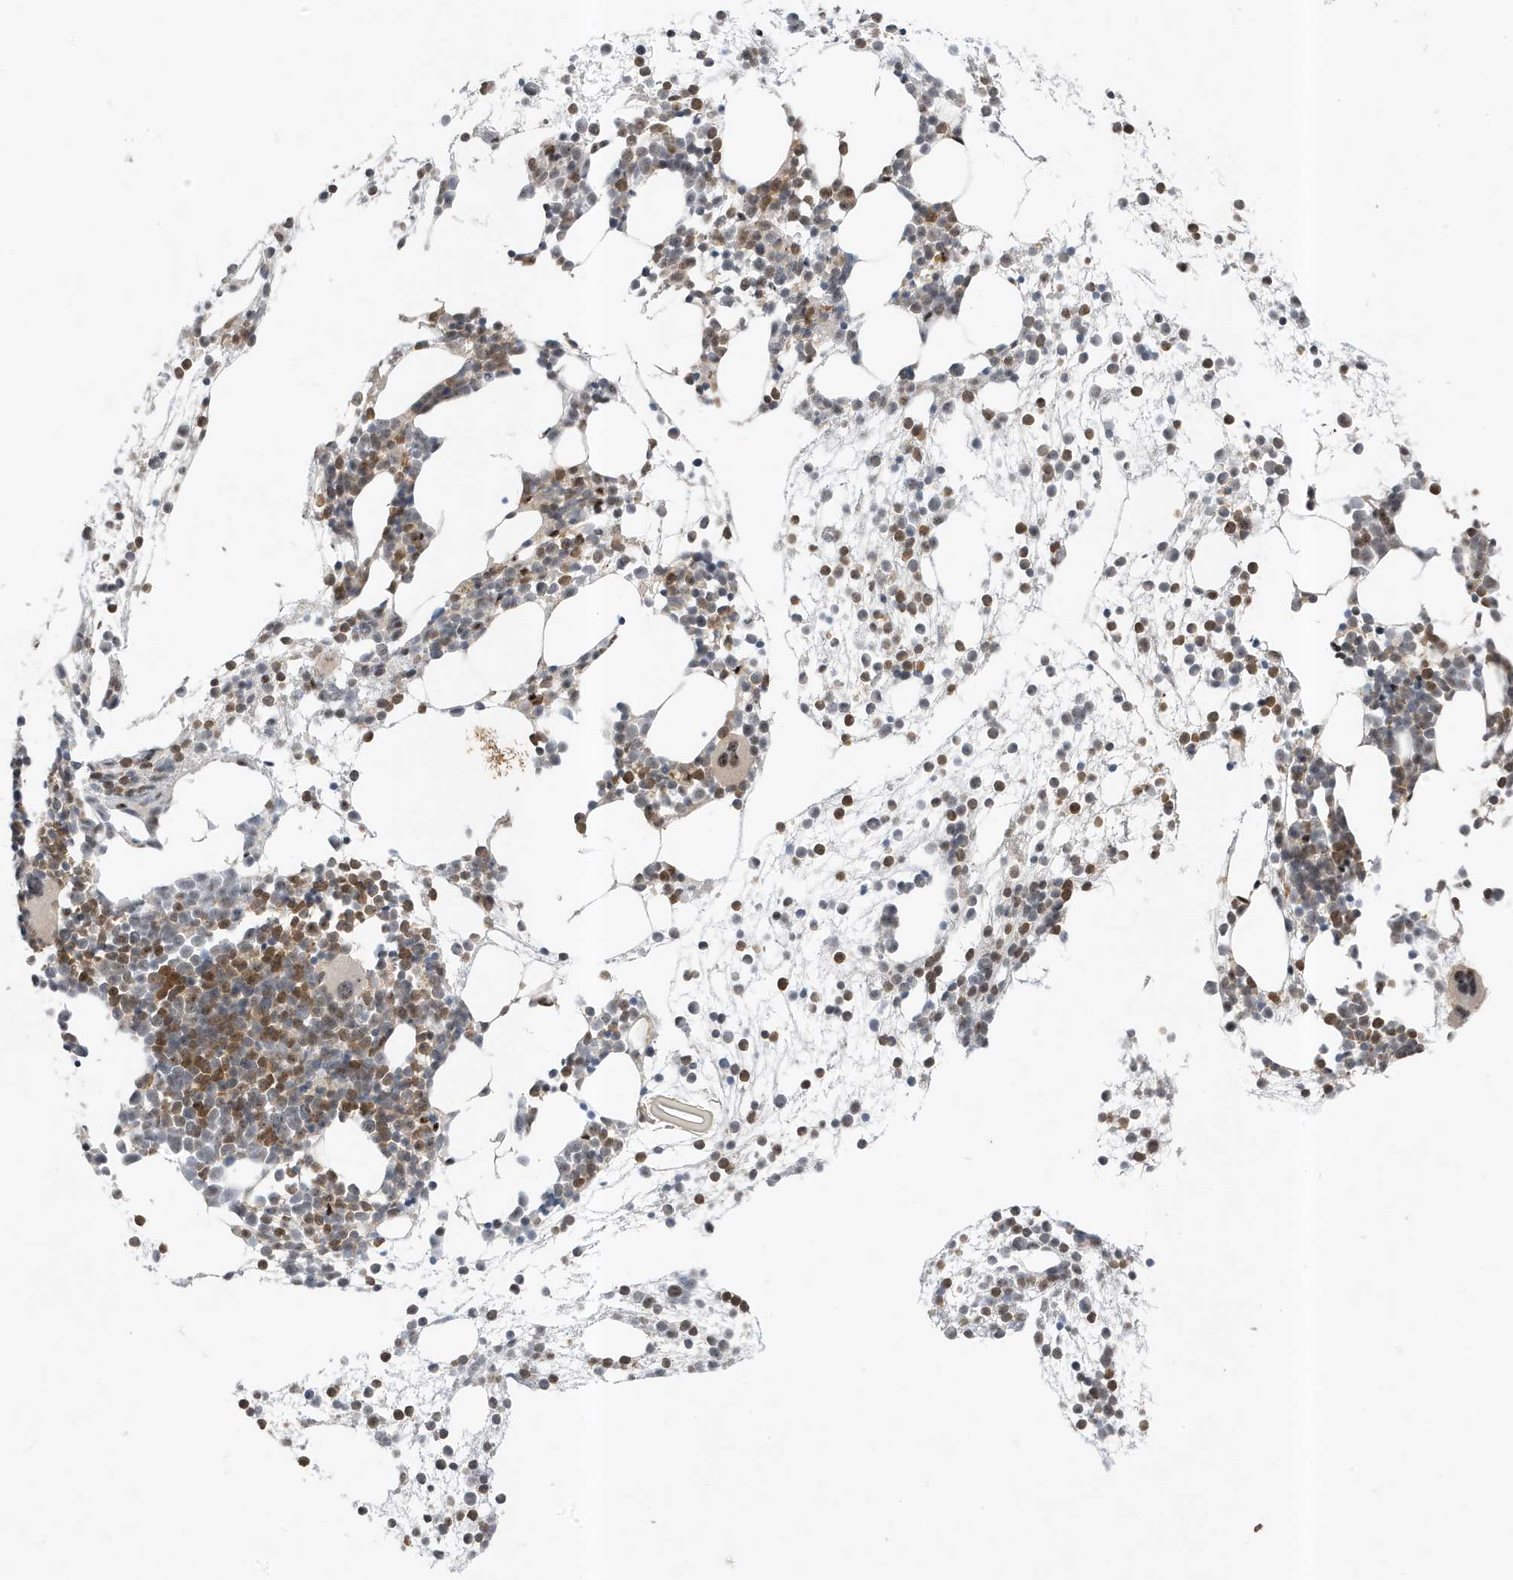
{"staining": {"intensity": "moderate", "quantity": "25%-75%", "location": "cytoplasmic/membranous,nuclear"}, "tissue": "bone marrow", "cell_type": "Hematopoietic cells", "image_type": "normal", "snomed": [{"axis": "morphology", "description": "Normal tissue, NOS"}, {"axis": "topography", "description": "Bone marrow"}], "caption": "Immunohistochemistry (DAB) staining of benign human bone marrow displays moderate cytoplasmic/membranous,nuclear protein staining in approximately 25%-75% of hematopoietic cells.", "gene": "MAST3", "patient": {"sex": "male", "age": 54}}